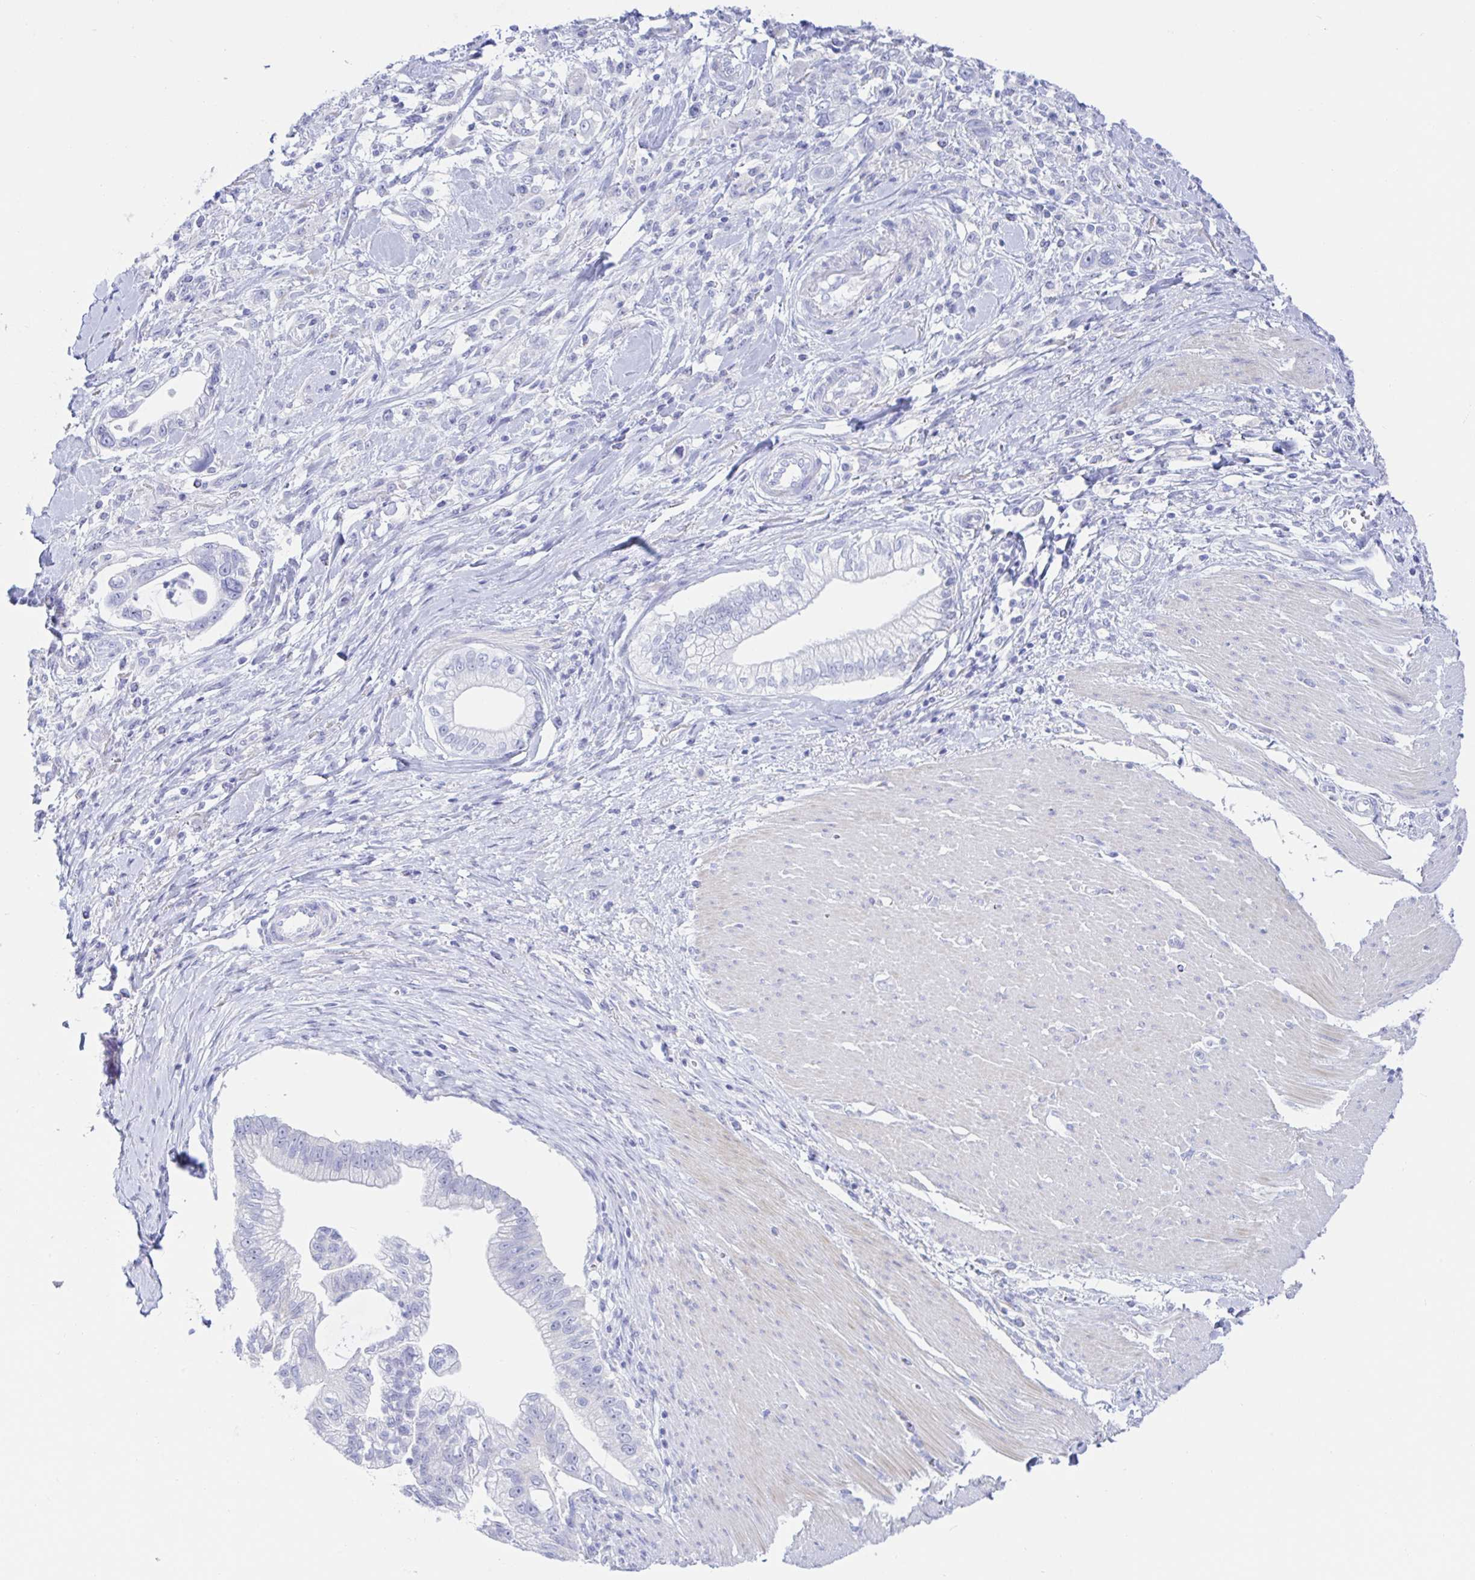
{"staining": {"intensity": "negative", "quantity": "none", "location": "none"}, "tissue": "pancreatic cancer", "cell_type": "Tumor cells", "image_type": "cancer", "snomed": [{"axis": "morphology", "description": "Adenocarcinoma, NOS"}, {"axis": "topography", "description": "Pancreas"}], "caption": "High power microscopy photomicrograph of an immunohistochemistry histopathology image of pancreatic adenocarcinoma, revealing no significant expression in tumor cells. The staining was performed using DAB (3,3'-diaminobenzidine) to visualize the protein expression in brown, while the nuclei were stained in blue with hematoxylin (Magnification: 20x).", "gene": "KCNH6", "patient": {"sex": "male", "age": 70}}